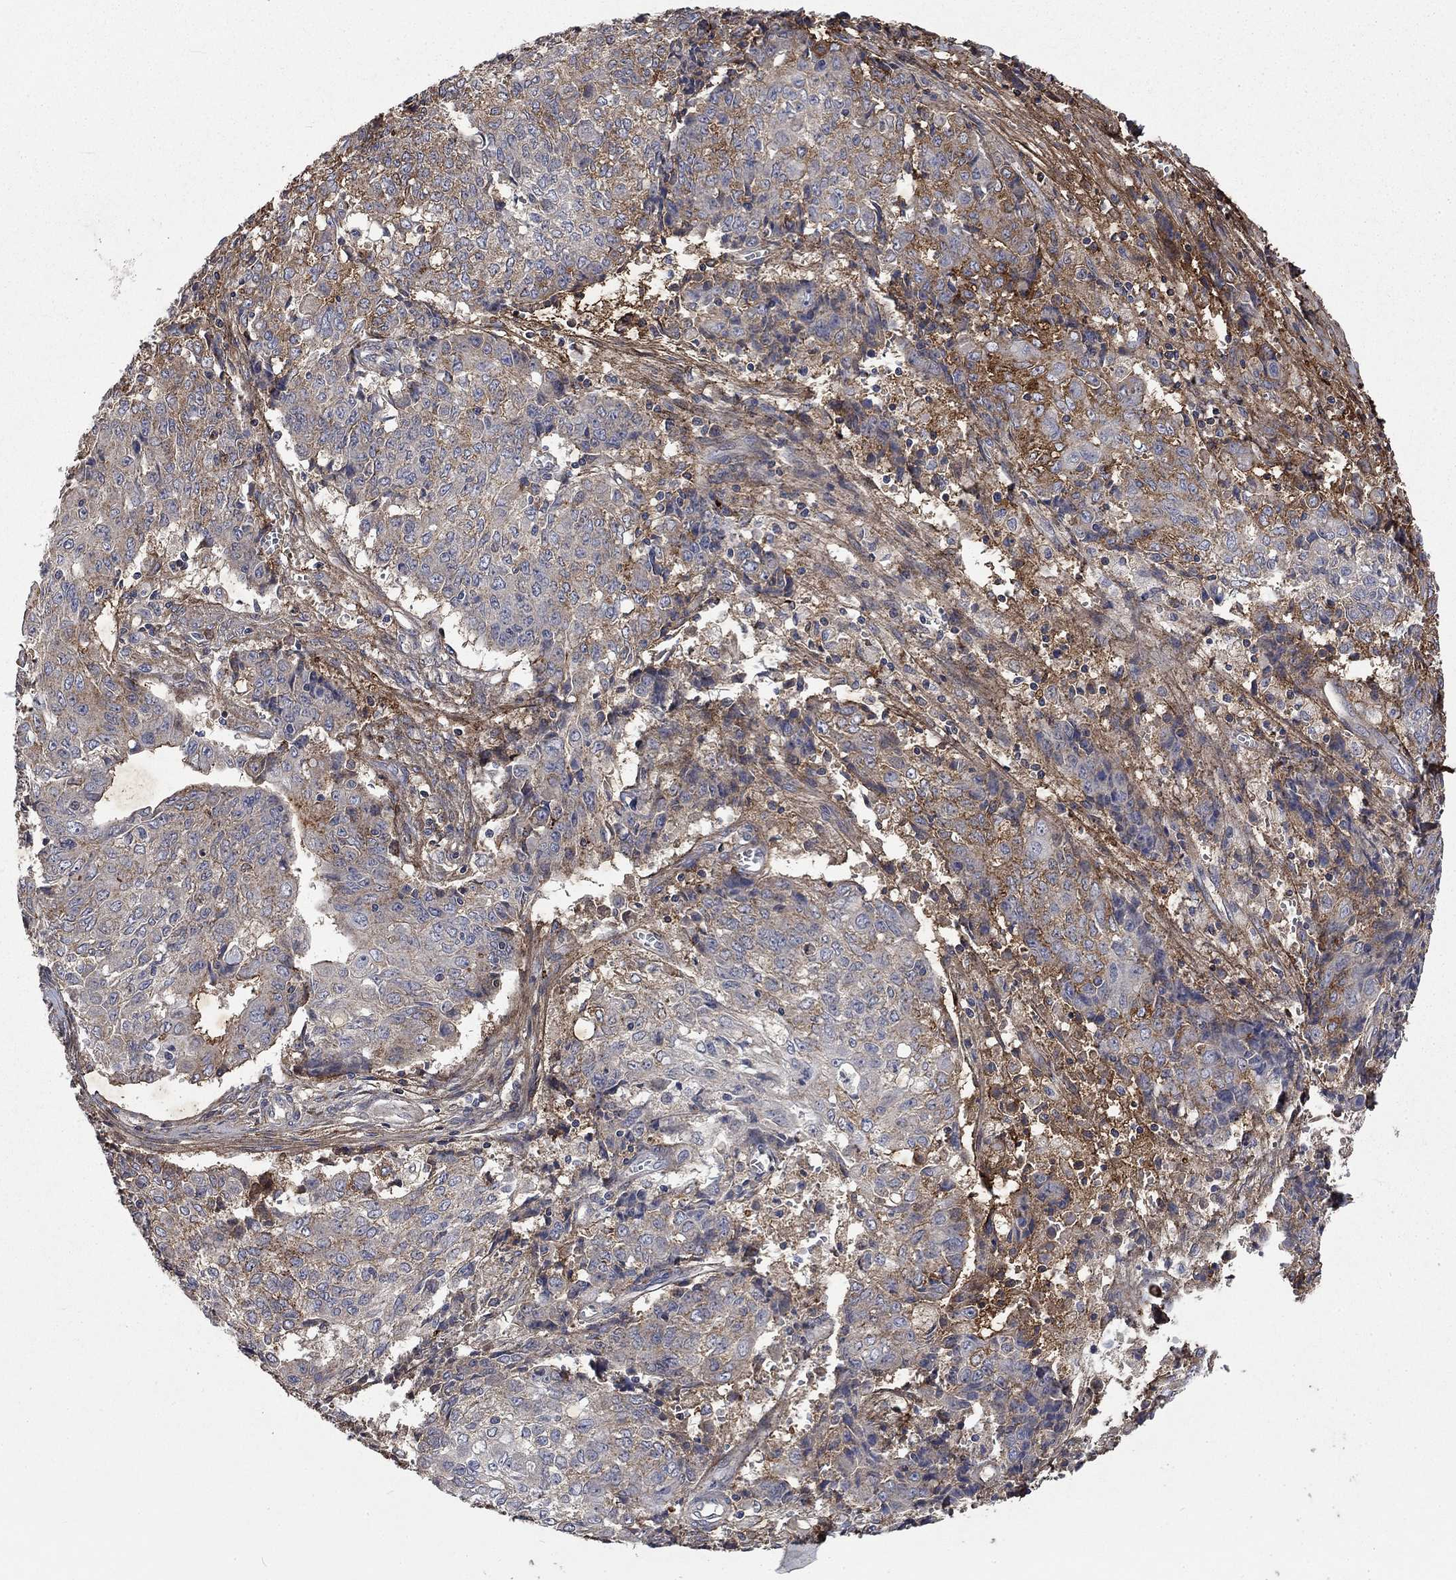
{"staining": {"intensity": "weak", "quantity": "<25%", "location": "cytoplasmic/membranous"}, "tissue": "ovarian cancer", "cell_type": "Tumor cells", "image_type": "cancer", "snomed": [{"axis": "morphology", "description": "Carcinoma, endometroid"}, {"axis": "topography", "description": "Ovary"}], "caption": "Tumor cells show no significant staining in ovarian cancer (endometroid carcinoma).", "gene": "VCAN", "patient": {"sex": "female", "age": 42}}